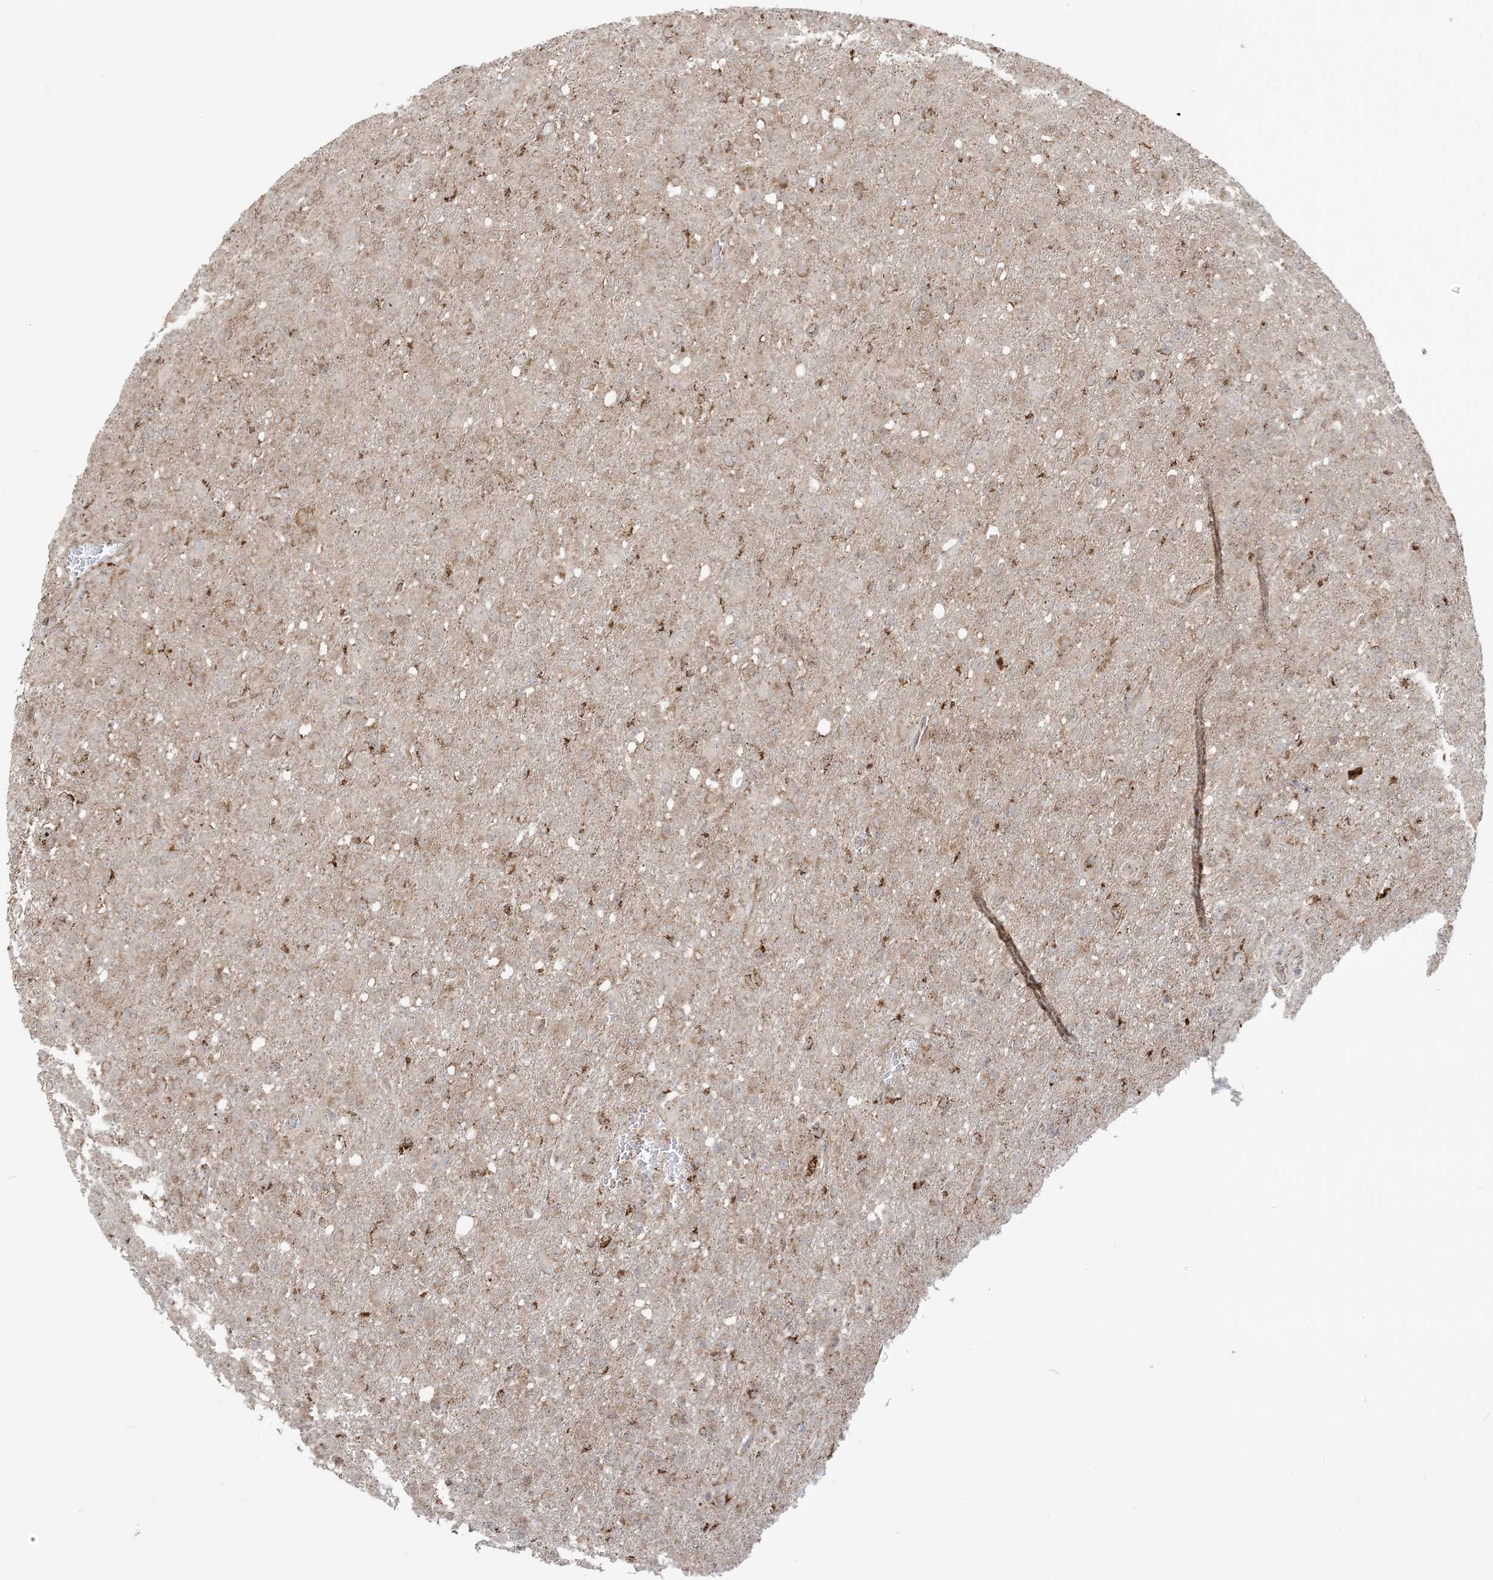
{"staining": {"intensity": "weak", "quantity": "25%-75%", "location": "cytoplasmic/membranous,nuclear"}, "tissue": "glioma", "cell_type": "Tumor cells", "image_type": "cancer", "snomed": [{"axis": "morphology", "description": "Glioma, malignant, High grade"}, {"axis": "topography", "description": "Brain"}], "caption": "Glioma tissue demonstrates weak cytoplasmic/membranous and nuclear positivity in about 25%-75% of tumor cells, visualized by immunohistochemistry. Using DAB (brown) and hematoxylin (blue) stains, captured at high magnification using brightfield microscopy.", "gene": "MAPKBP1", "patient": {"sex": "female", "age": 57}}